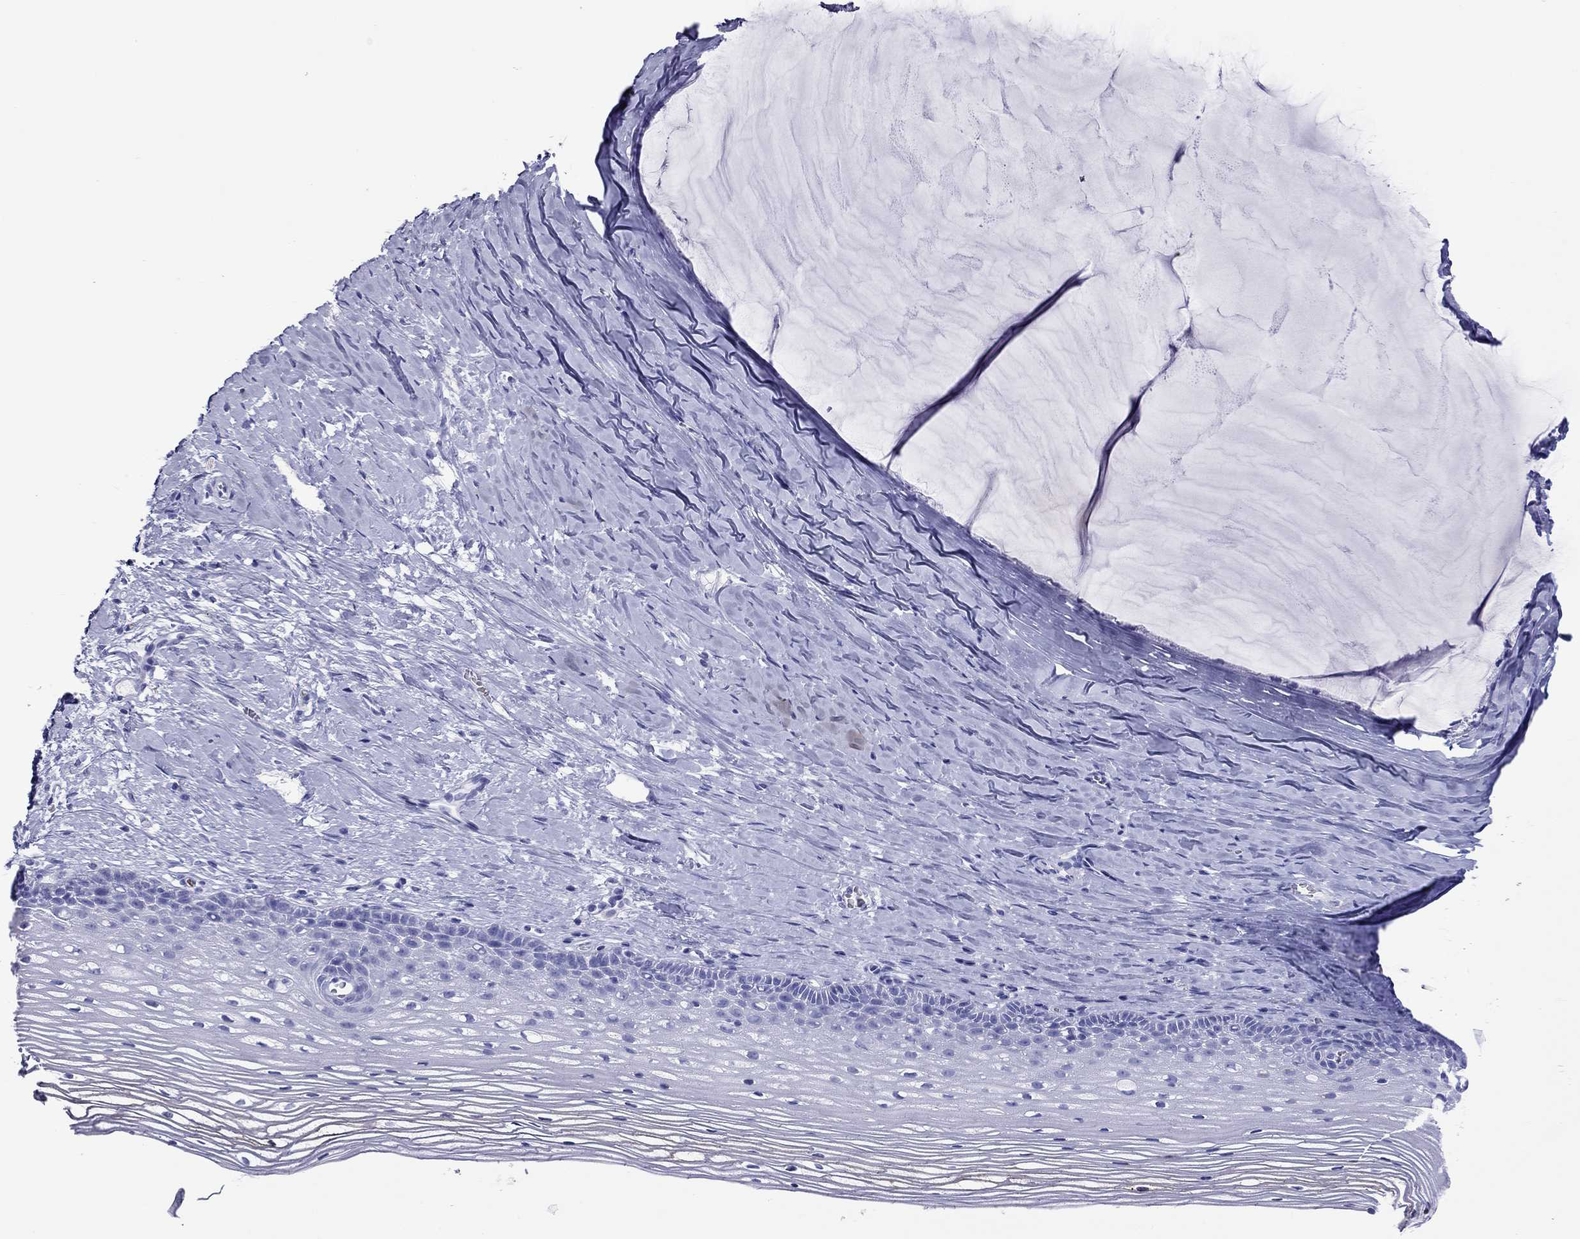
{"staining": {"intensity": "negative", "quantity": "none", "location": "none"}, "tissue": "cervix", "cell_type": "Glandular cells", "image_type": "normal", "snomed": [{"axis": "morphology", "description": "Normal tissue, NOS"}, {"axis": "topography", "description": "Cervix"}], "caption": "Glandular cells show no significant protein positivity in normal cervix. (Stains: DAB immunohistochemistry with hematoxylin counter stain, Microscopy: brightfield microscopy at high magnification).", "gene": "PTPRN", "patient": {"sex": "female", "age": 40}}